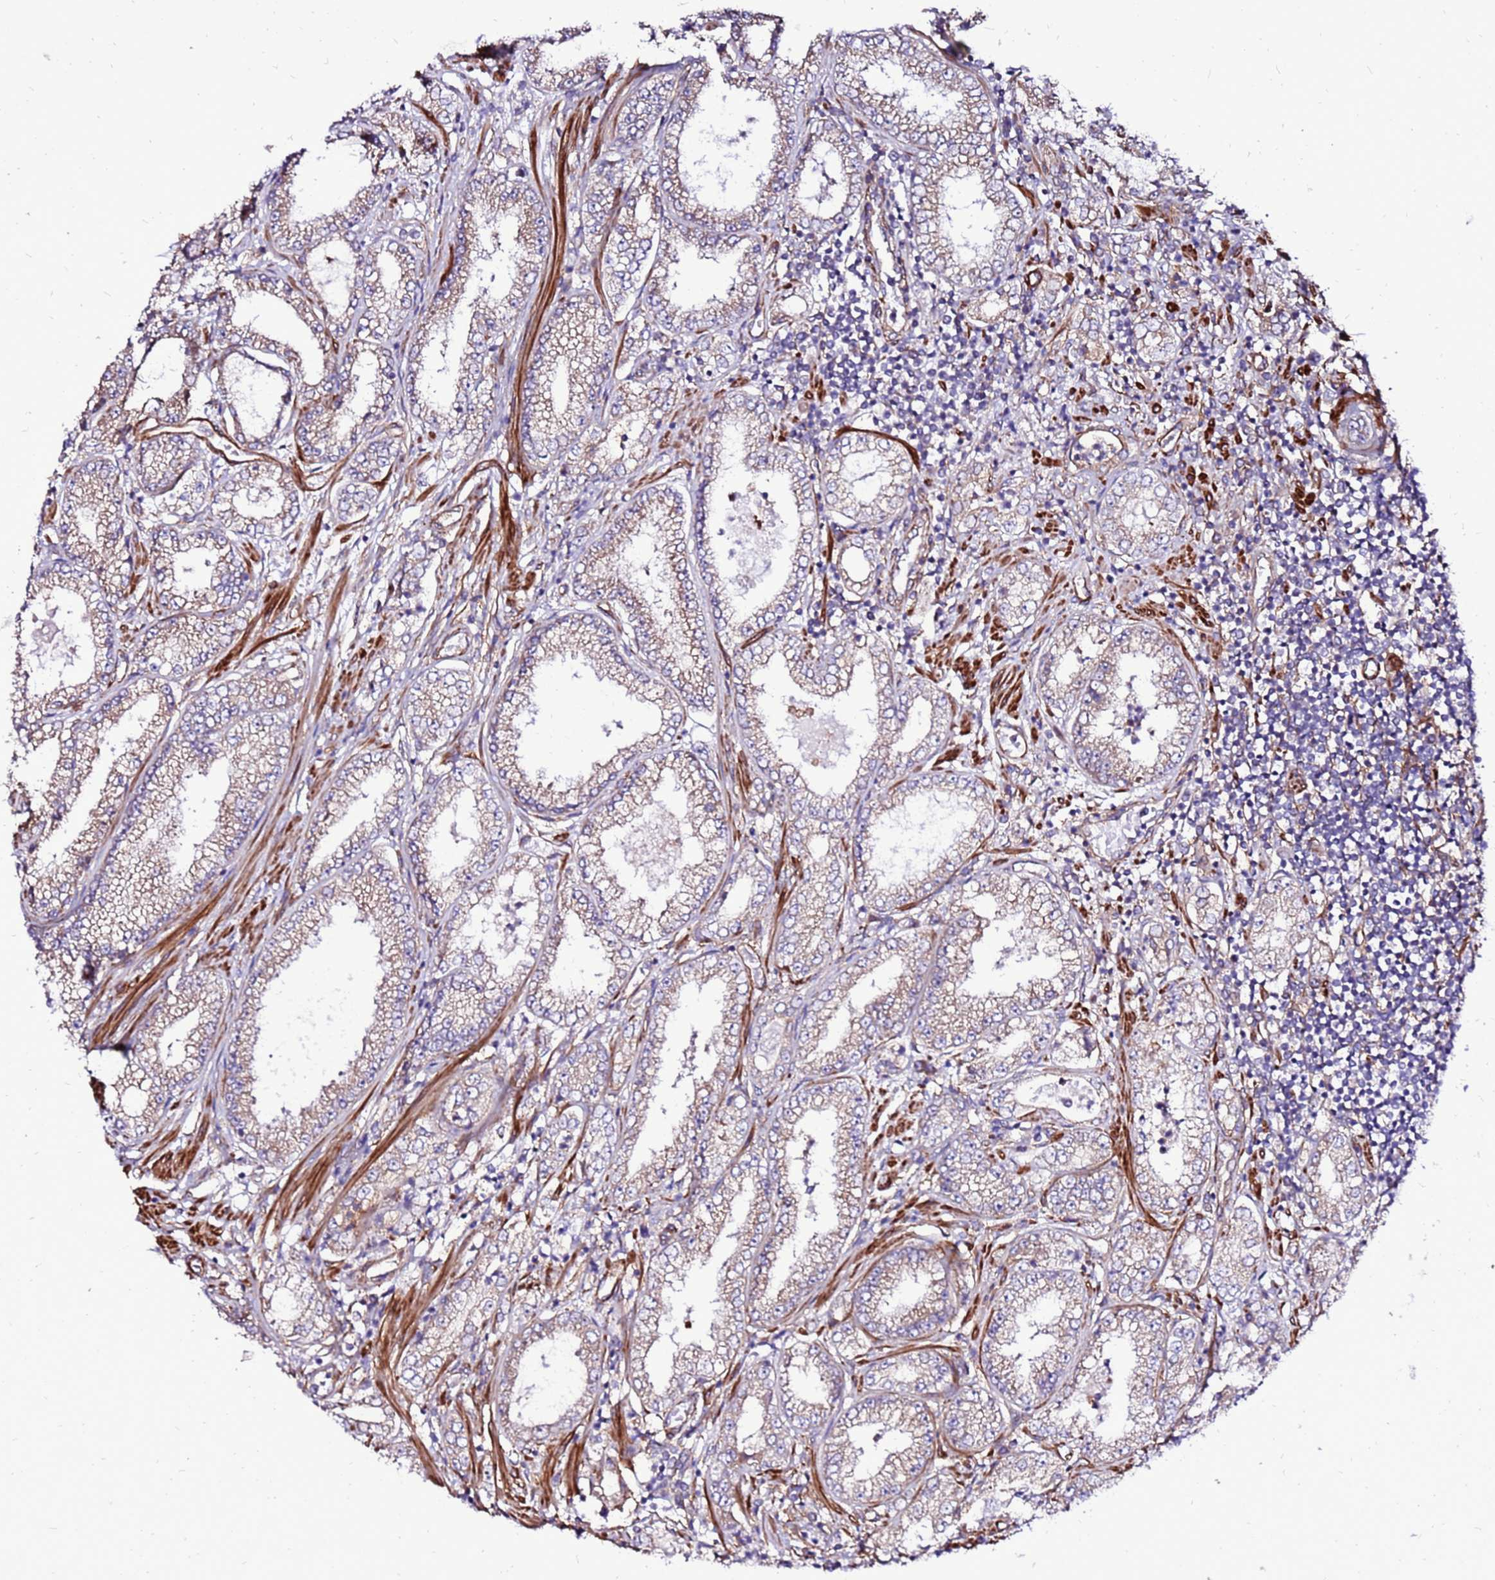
{"staining": {"intensity": "moderate", "quantity": "25%-75%", "location": "cytoplasmic/membranous"}, "tissue": "prostate cancer", "cell_type": "Tumor cells", "image_type": "cancer", "snomed": [{"axis": "morphology", "description": "Adenocarcinoma, High grade"}, {"axis": "topography", "description": "Prostate"}], "caption": "A brown stain shows moderate cytoplasmic/membranous expression of a protein in human adenocarcinoma (high-grade) (prostate) tumor cells.", "gene": "EI24", "patient": {"sex": "male", "age": 69}}